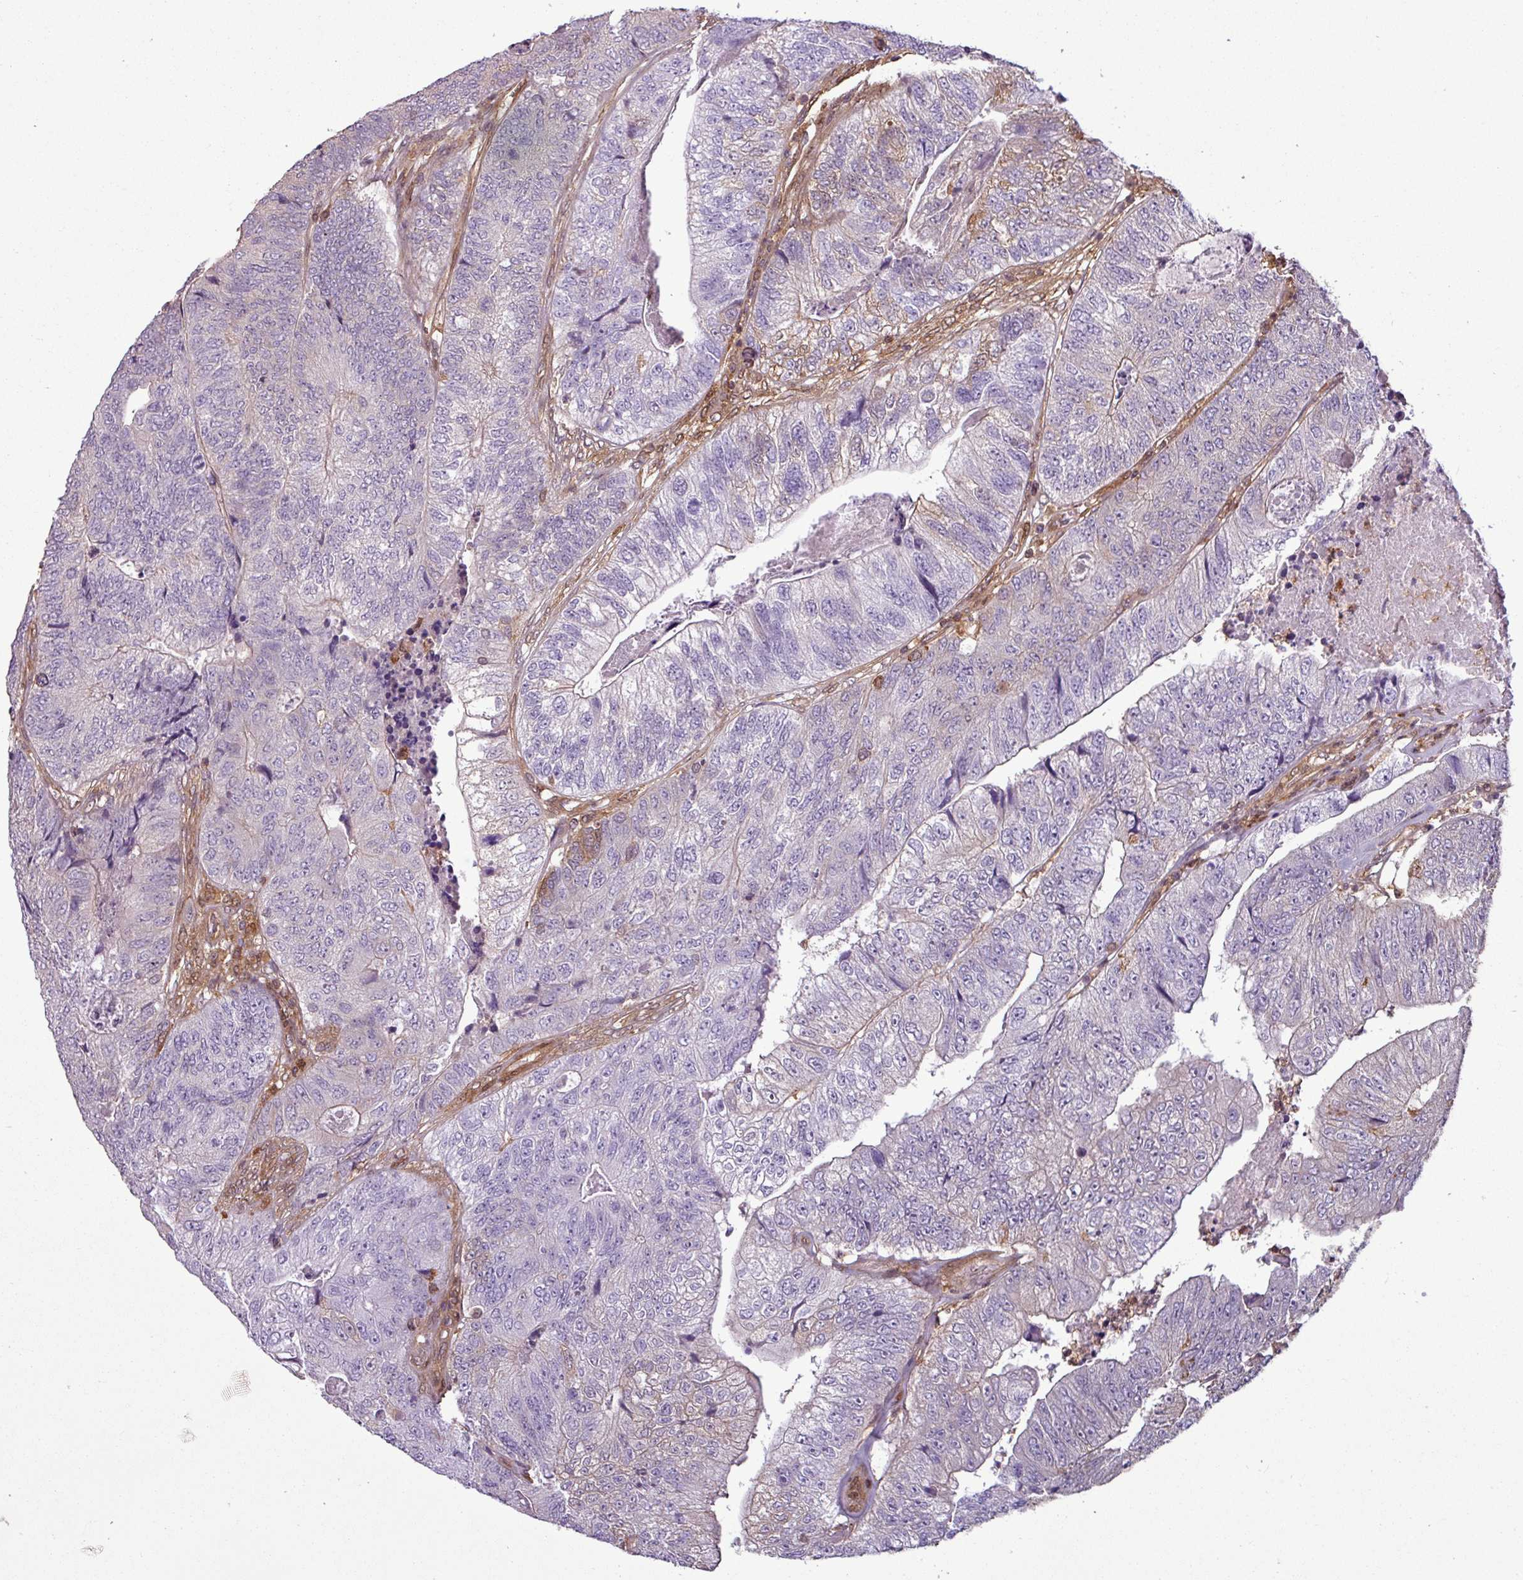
{"staining": {"intensity": "weak", "quantity": "<25%", "location": "cytoplasmic/membranous"}, "tissue": "colorectal cancer", "cell_type": "Tumor cells", "image_type": "cancer", "snomed": [{"axis": "morphology", "description": "Adenocarcinoma, NOS"}, {"axis": "topography", "description": "Colon"}], "caption": "Colorectal cancer (adenocarcinoma) stained for a protein using immunohistochemistry (IHC) shows no staining tumor cells.", "gene": "SH3BGRL", "patient": {"sex": "female", "age": 67}}